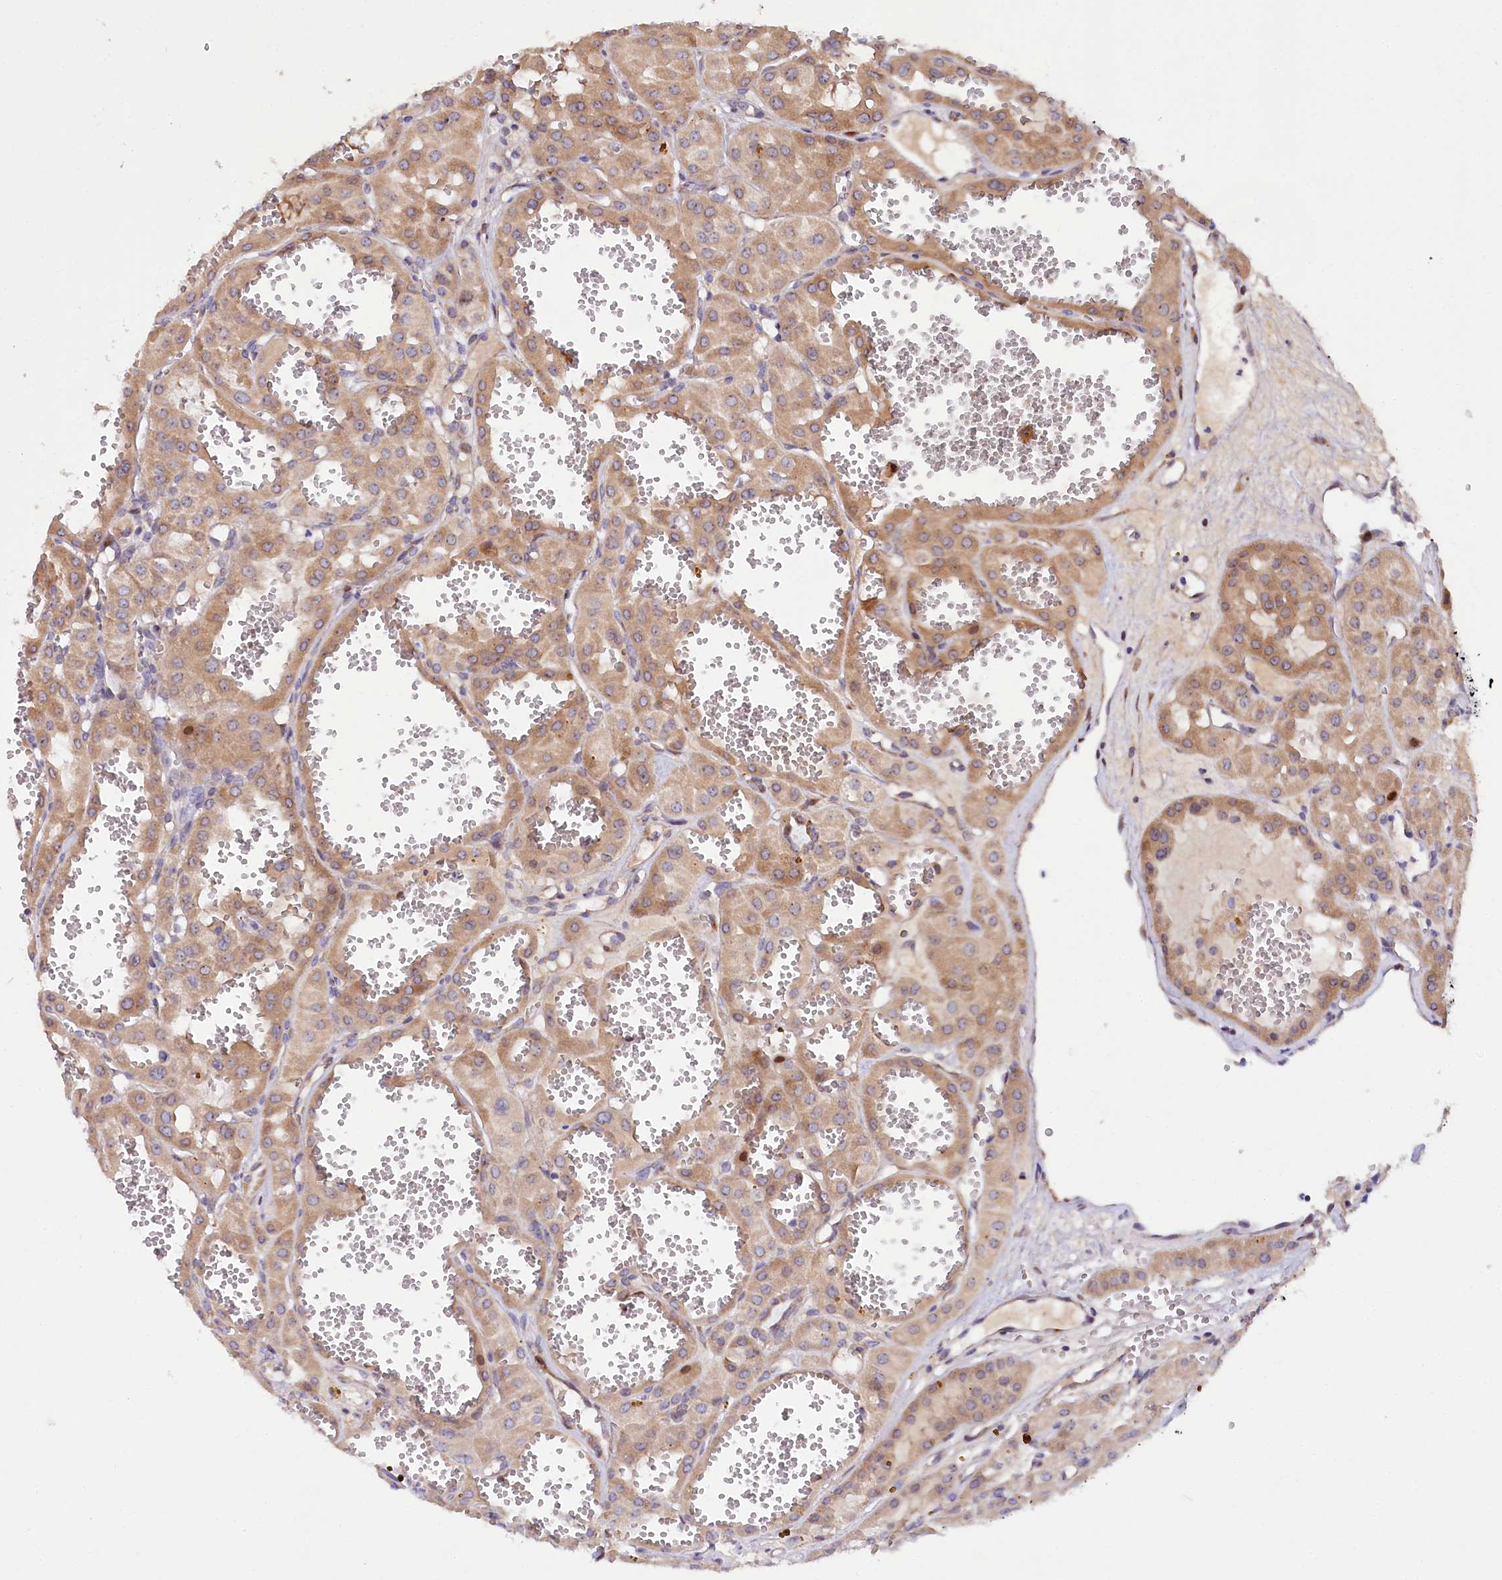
{"staining": {"intensity": "moderate", "quantity": ">75%", "location": "cytoplasmic/membranous"}, "tissue": "renal cancer", "cell_type": "Tumor cells", "image_type": "cancer", "snomed": [{"axis": "morphology", "description": "Carcinoma, NOS"}, {"axis": "topography", "description": "Kidney"}], "caption": "Protein expression analysis of renal cancer exhibits moderate cytoplasmic/membranous positivity in about >75% of tumor cells.", "gene": "PDZRN3", "patient": {"sex": "female", "age": 75}}